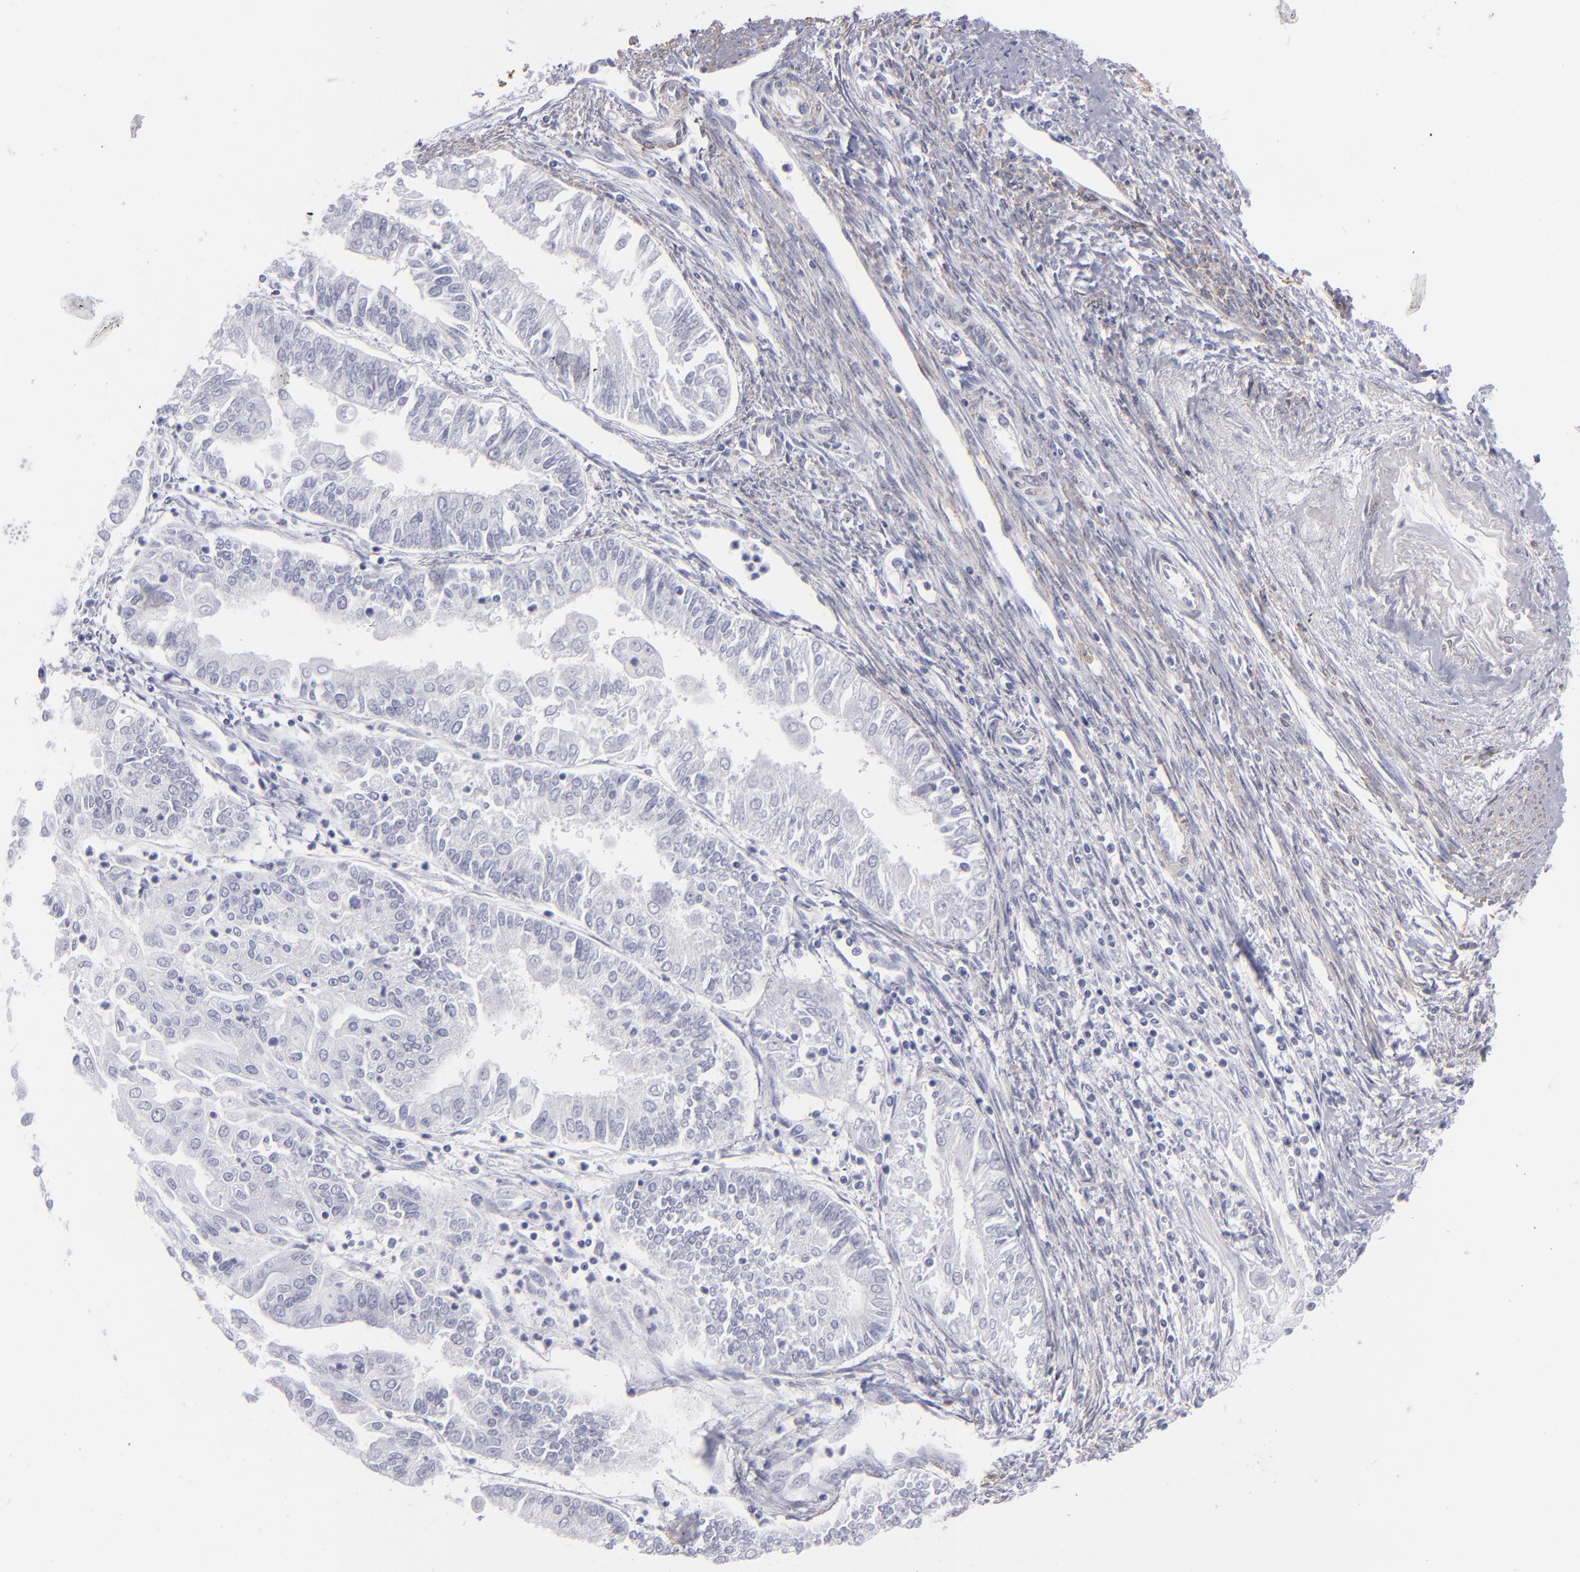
{"staining": {"intensity": "negative", "quantity": "none", "location": "none"}, "tissue": "endometrial cancer", "cell_type": "Tumor cells", "image_type": "cancer", "snomed": [{"axis": "morphology", "description": "Adenocarcinoma, NOS"}, {"axis": "topography", "description": "Endometrium"}], "caption": "IHC histopathology image of neoplastic tissue: human endometrial adenocarcinoma stained with DAB shows no significant protein positivity in tumor cells.", "gene": "MYH11", "patient": {"sex": "female", "age": 75}}